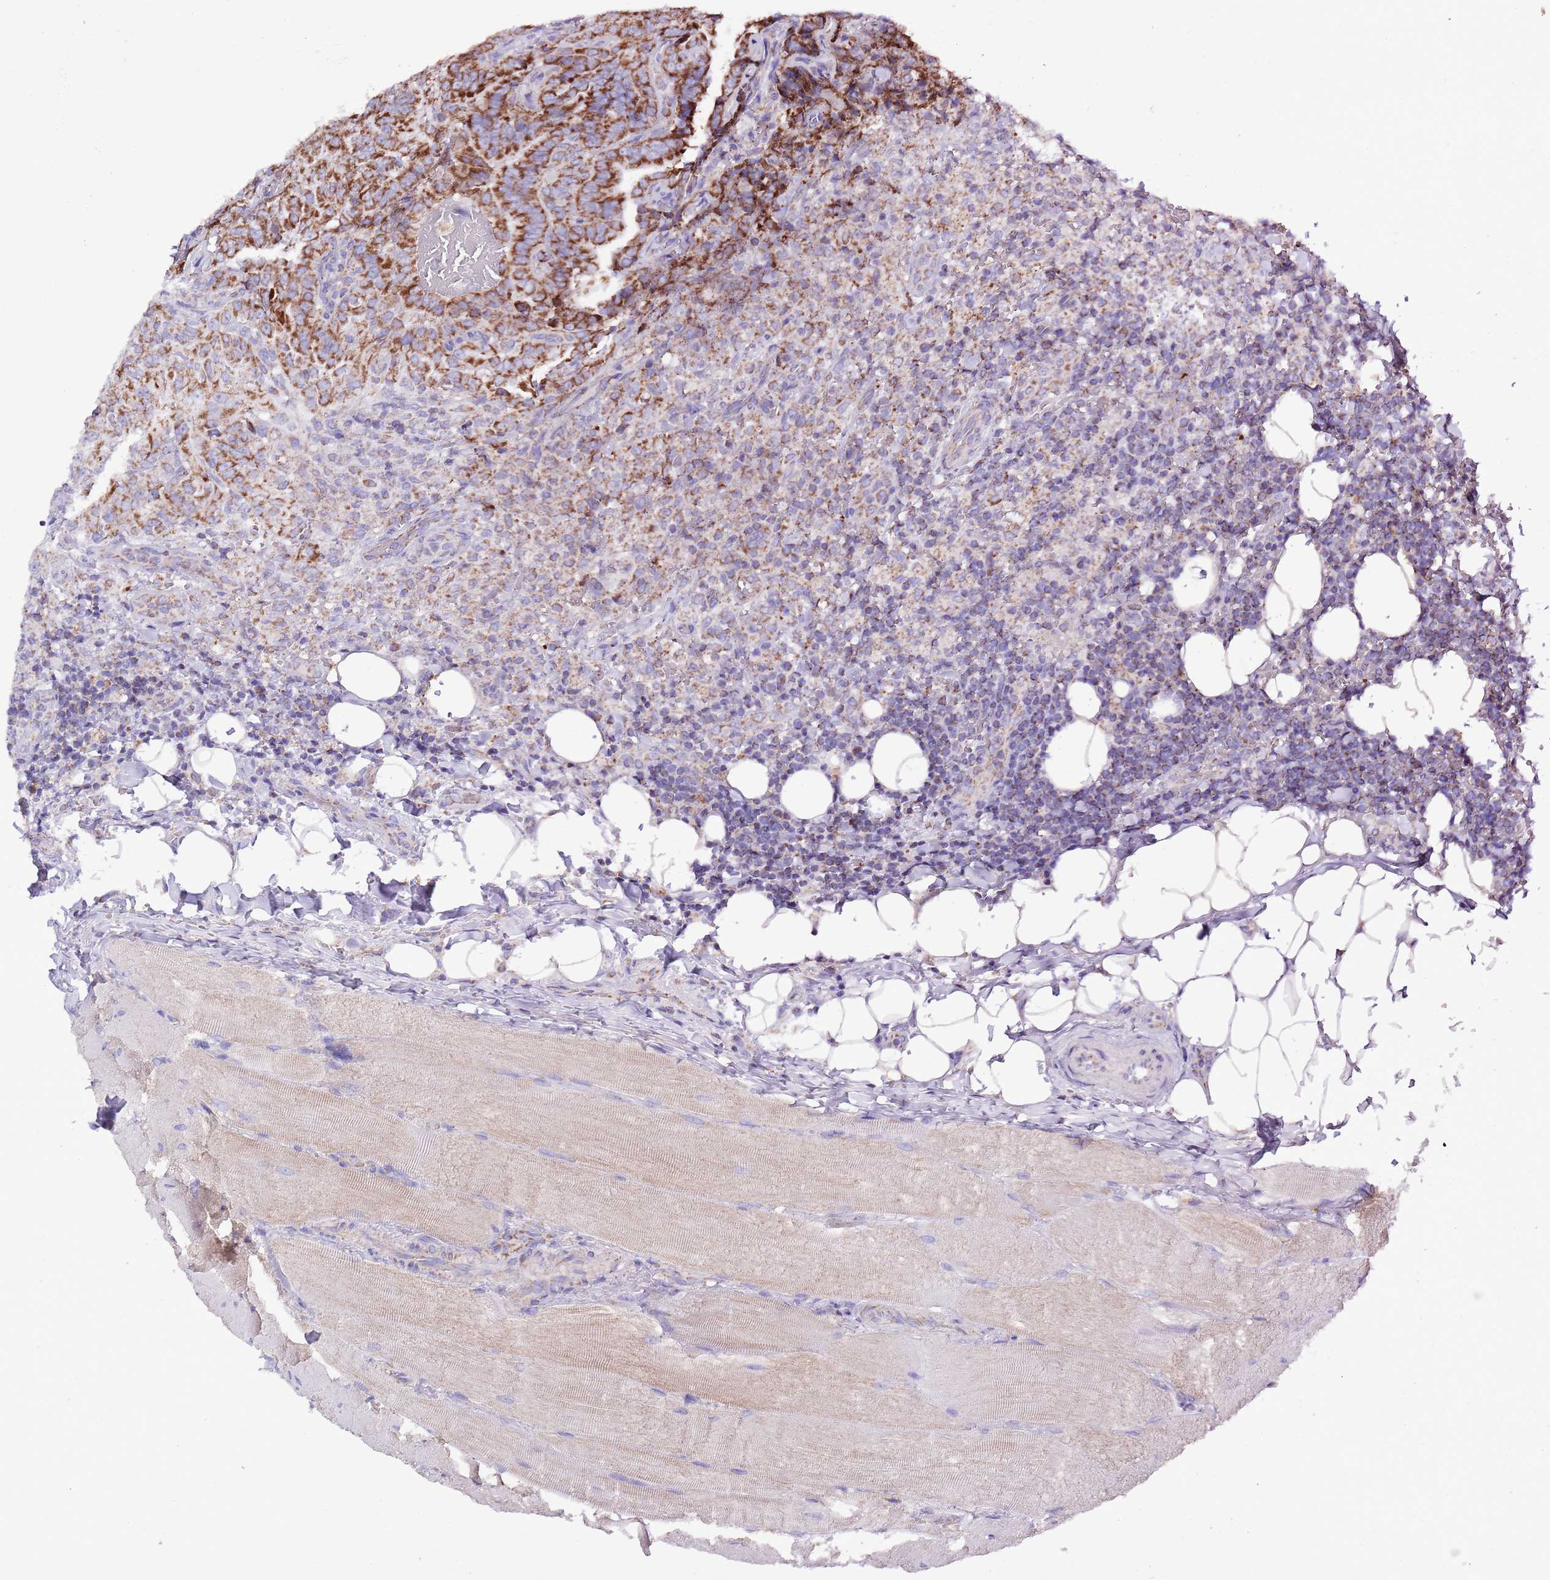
{"staining": {"intensity": "strong", "quantity": ">75%", "location": "cytoplasmic/membranous"}, "tissue": "thyroid cancer", "cell_type": "Tumor cells", "image_type": "cancer", "snomed": [{"axis": "morphology", "description": "Papillary adenocarcinoma, NOS"}, {"axis": "topography", "description": "Thyroid gland"}], "caption": "Protein expression analysis of papillary adenocarcinoma (thyroid) displays strong cytoplasmic/membranous positivity in approximately >75% of tumor cells. The staining was performed using DAB (3,3'-diaminobenzidine) to visualize the protein expression in brown, while the nuclei were stained in blue with hematoxylin (Magnification: 20x).", "gene": "TEKTIP1", "patient": {"sex": "male", "age": 61}}